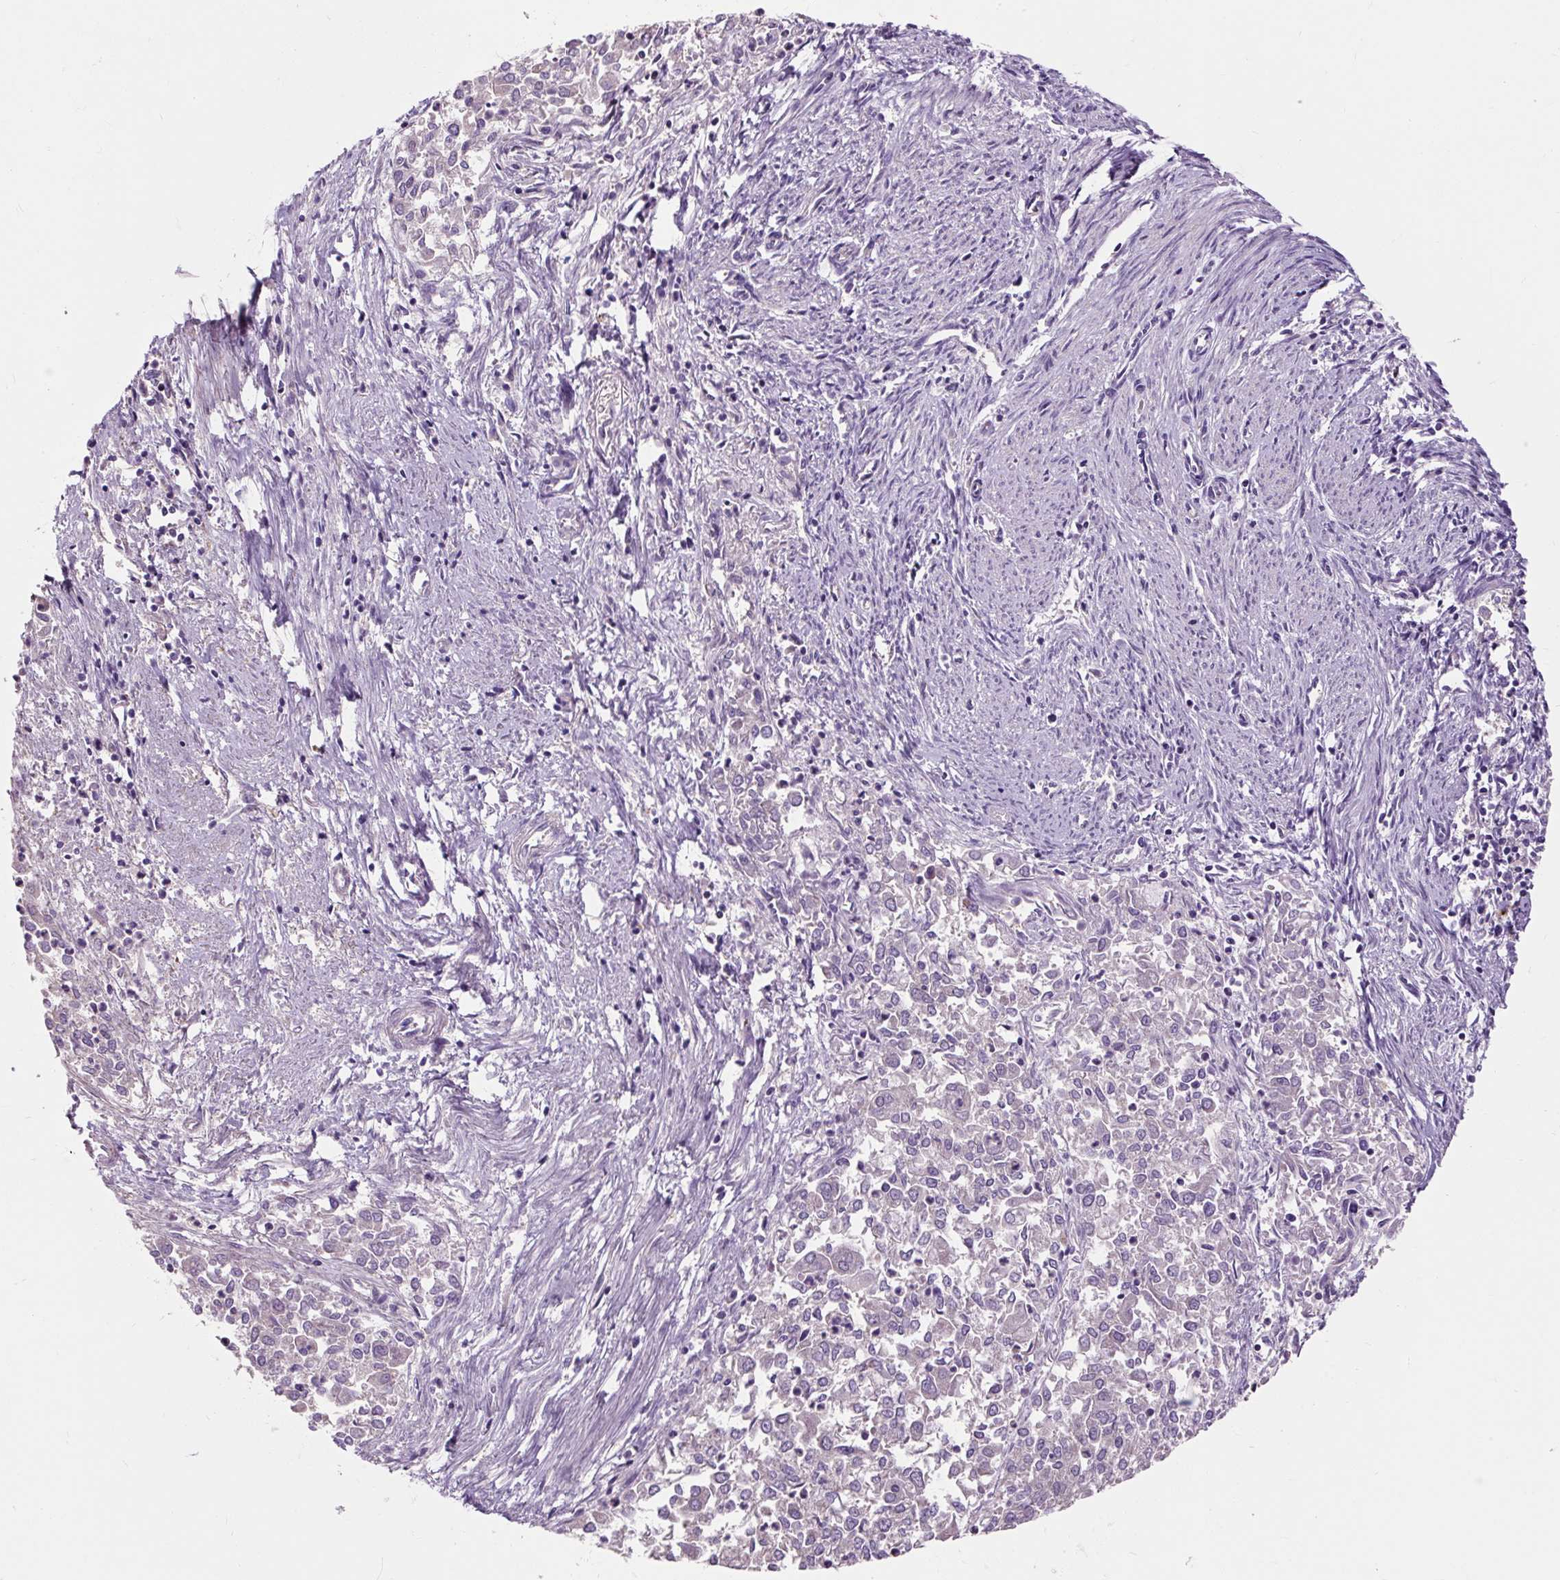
{"staining": {"intensity": "negative", "quantity": "none", "location": "none"}, "tissue": "endometrial cancer", "cell_type": "Tumor cells", "image_type": "cancer", "snomed": [{"axis": "morphology", "description": "Adenocarcinoma, NOS"}, {"axis": "topography", "description": "Endometrium"}], "caption": "High magnification brightfield microscopy of endometrial cancer stained with DAB (3,3'-diaminobenzidine) (brown) and counterstained with hematoxylin (blue): tumor cells show no significant staining.", "gene": "PCDHGB3", "patient": {"sex": "female", "age": 57}}